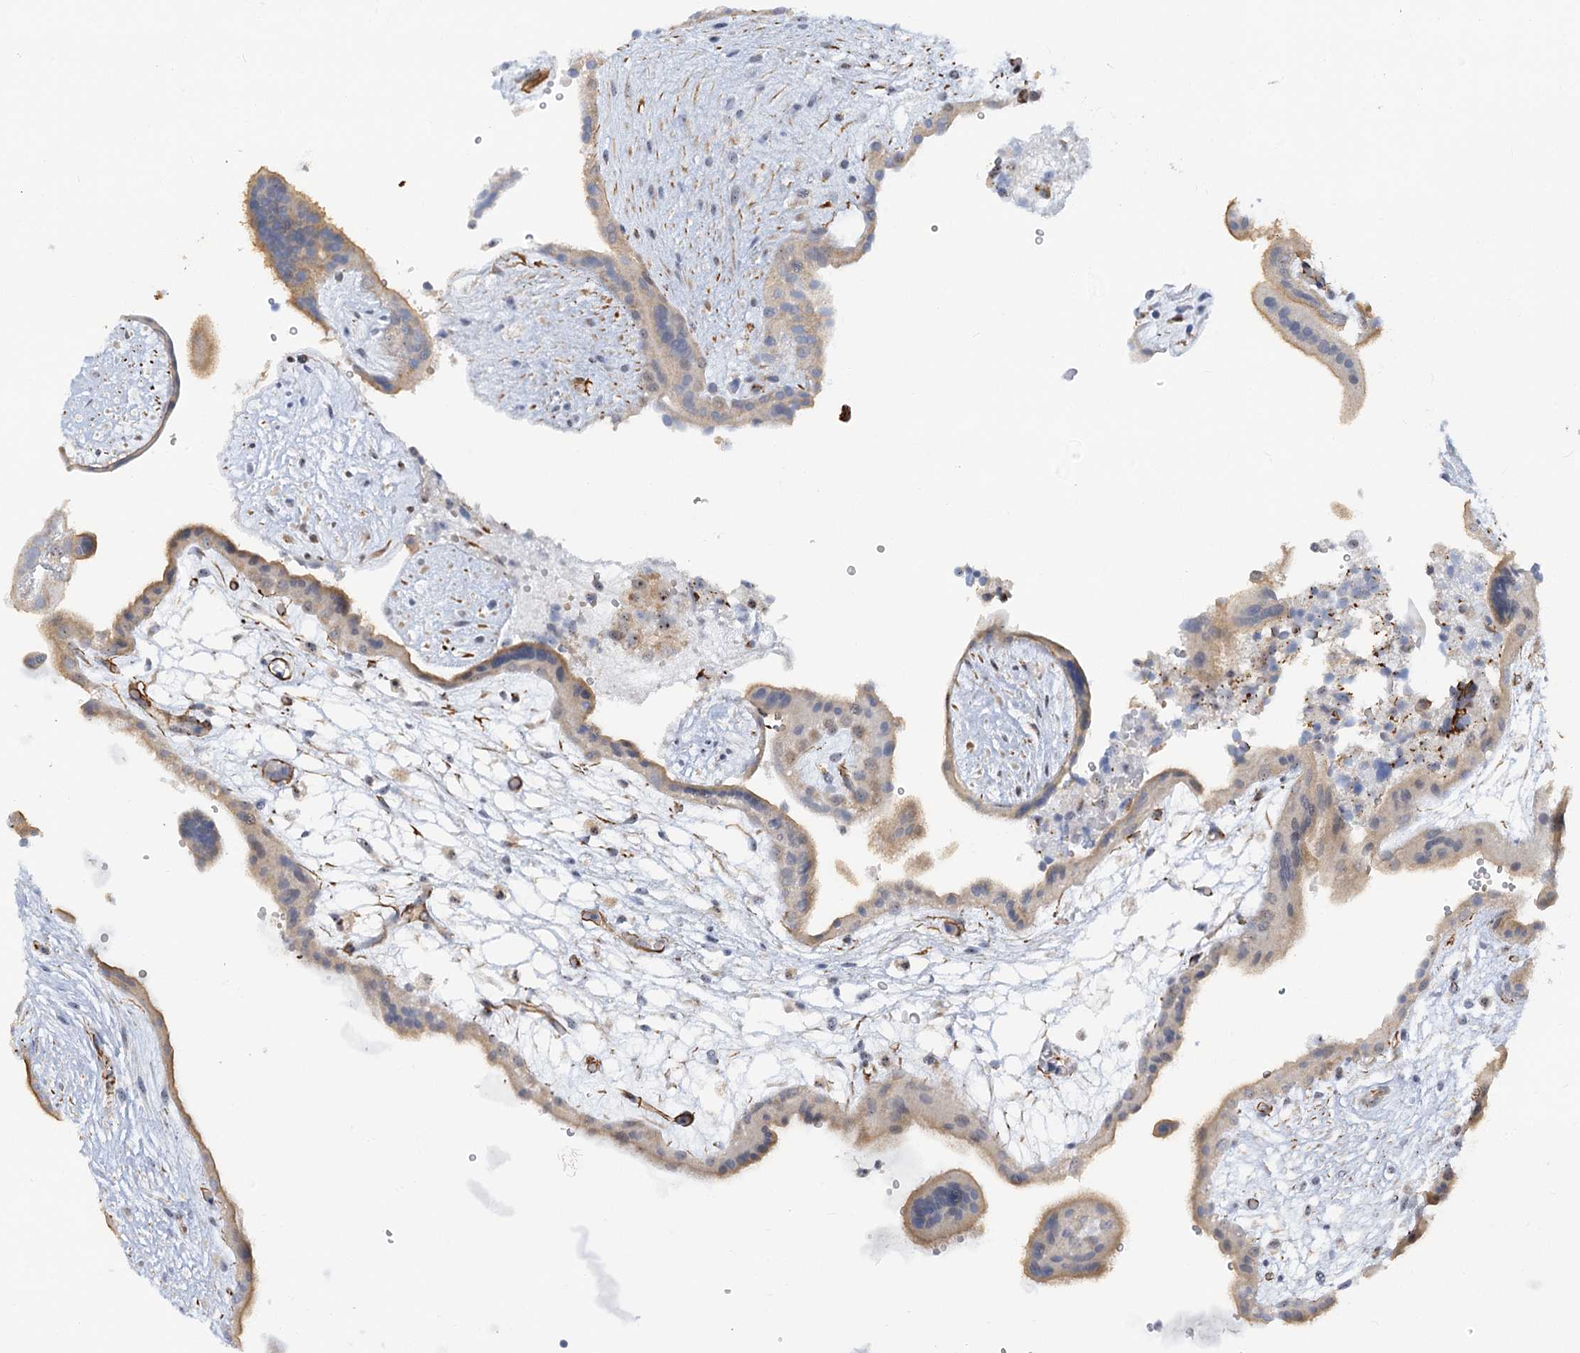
{"staining": {"intensity": "weak", "quantity": "25%-75%", "location": "nuclear"}, "tissue": "placenta", "cell_type": "Decidual cells", "image_type": "normal", "snomed": [{"axis": "morphology", "description": "Normal tissue, NOS"}, {"axis": "topography", "description": "Placenta"}], "caption": "DAB immunohistochemical staining of benign human placenta exhibits weak nuclear protein staining in approximately 25%-75% of decidual cells. The staining was performed using DAB (3,3'-diaminobenzidine) to visualize the protein expression in brown, while the nuclei were stained in blue with hematoxylin (Magnification: 20x).", "gene": "NELL2", "patient": {"sex": "female", "age": 18}}